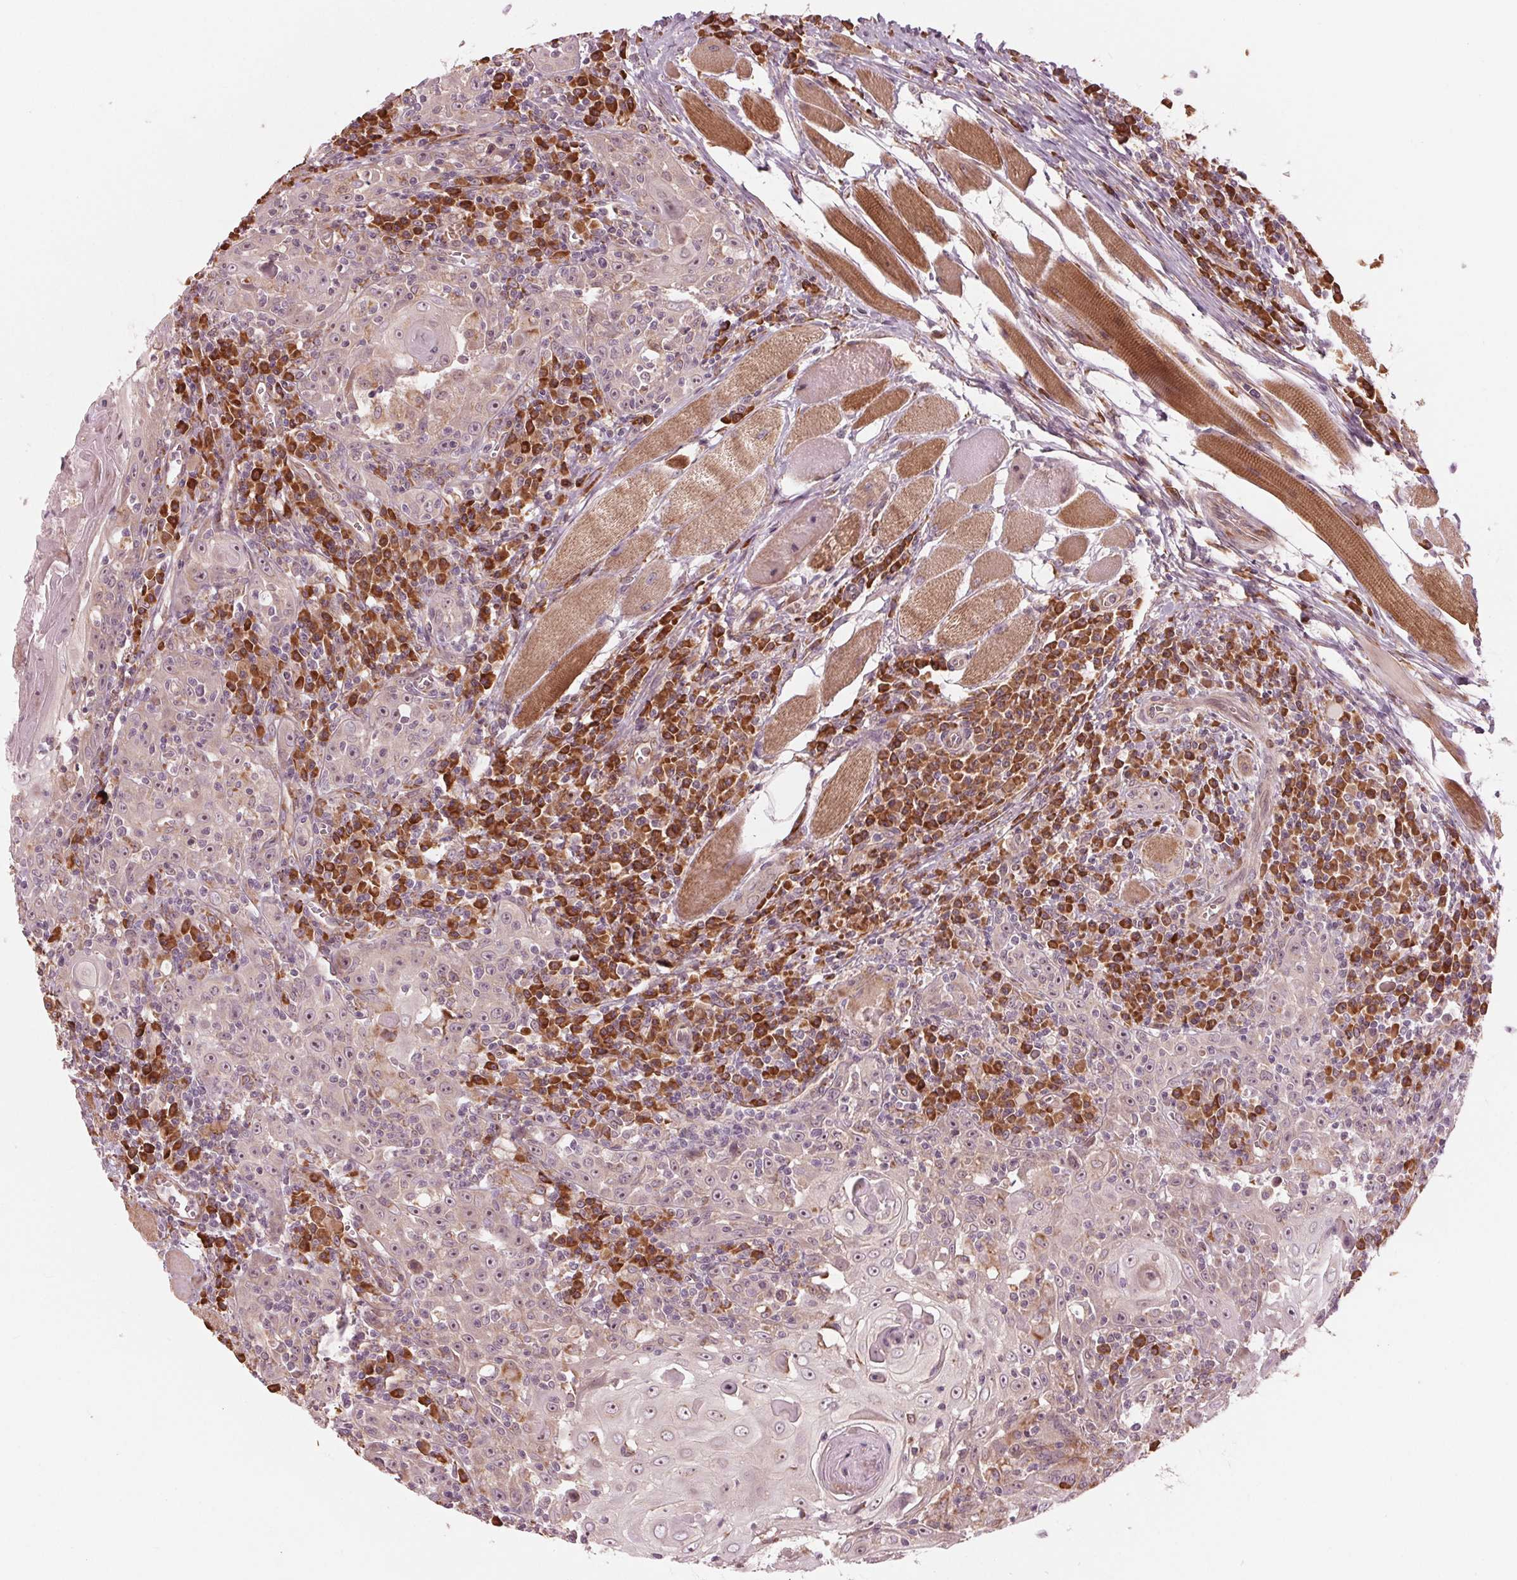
{"staining": {"intensity": "weak", "quantity": "25%-75%", "location": "cytoplasmic/membranous"}, "tissue": "head and neck cancer", "cell_type": "Tumor cells", "image_type": "cancer", "snomed": [{"axis": "morphology", "description": "Squamous cell carcinoma, NOS"}, {"axis": "topography", "description": "Head-Neck"}], "caption": "Brown immunohistochemical staining in head and neck cancer reveals weak cytoplasmic/membranous staining in about 25%-75% of tumor cells.", "gene": "CMIP", "patient": {"sex": "male", "age": 52}}